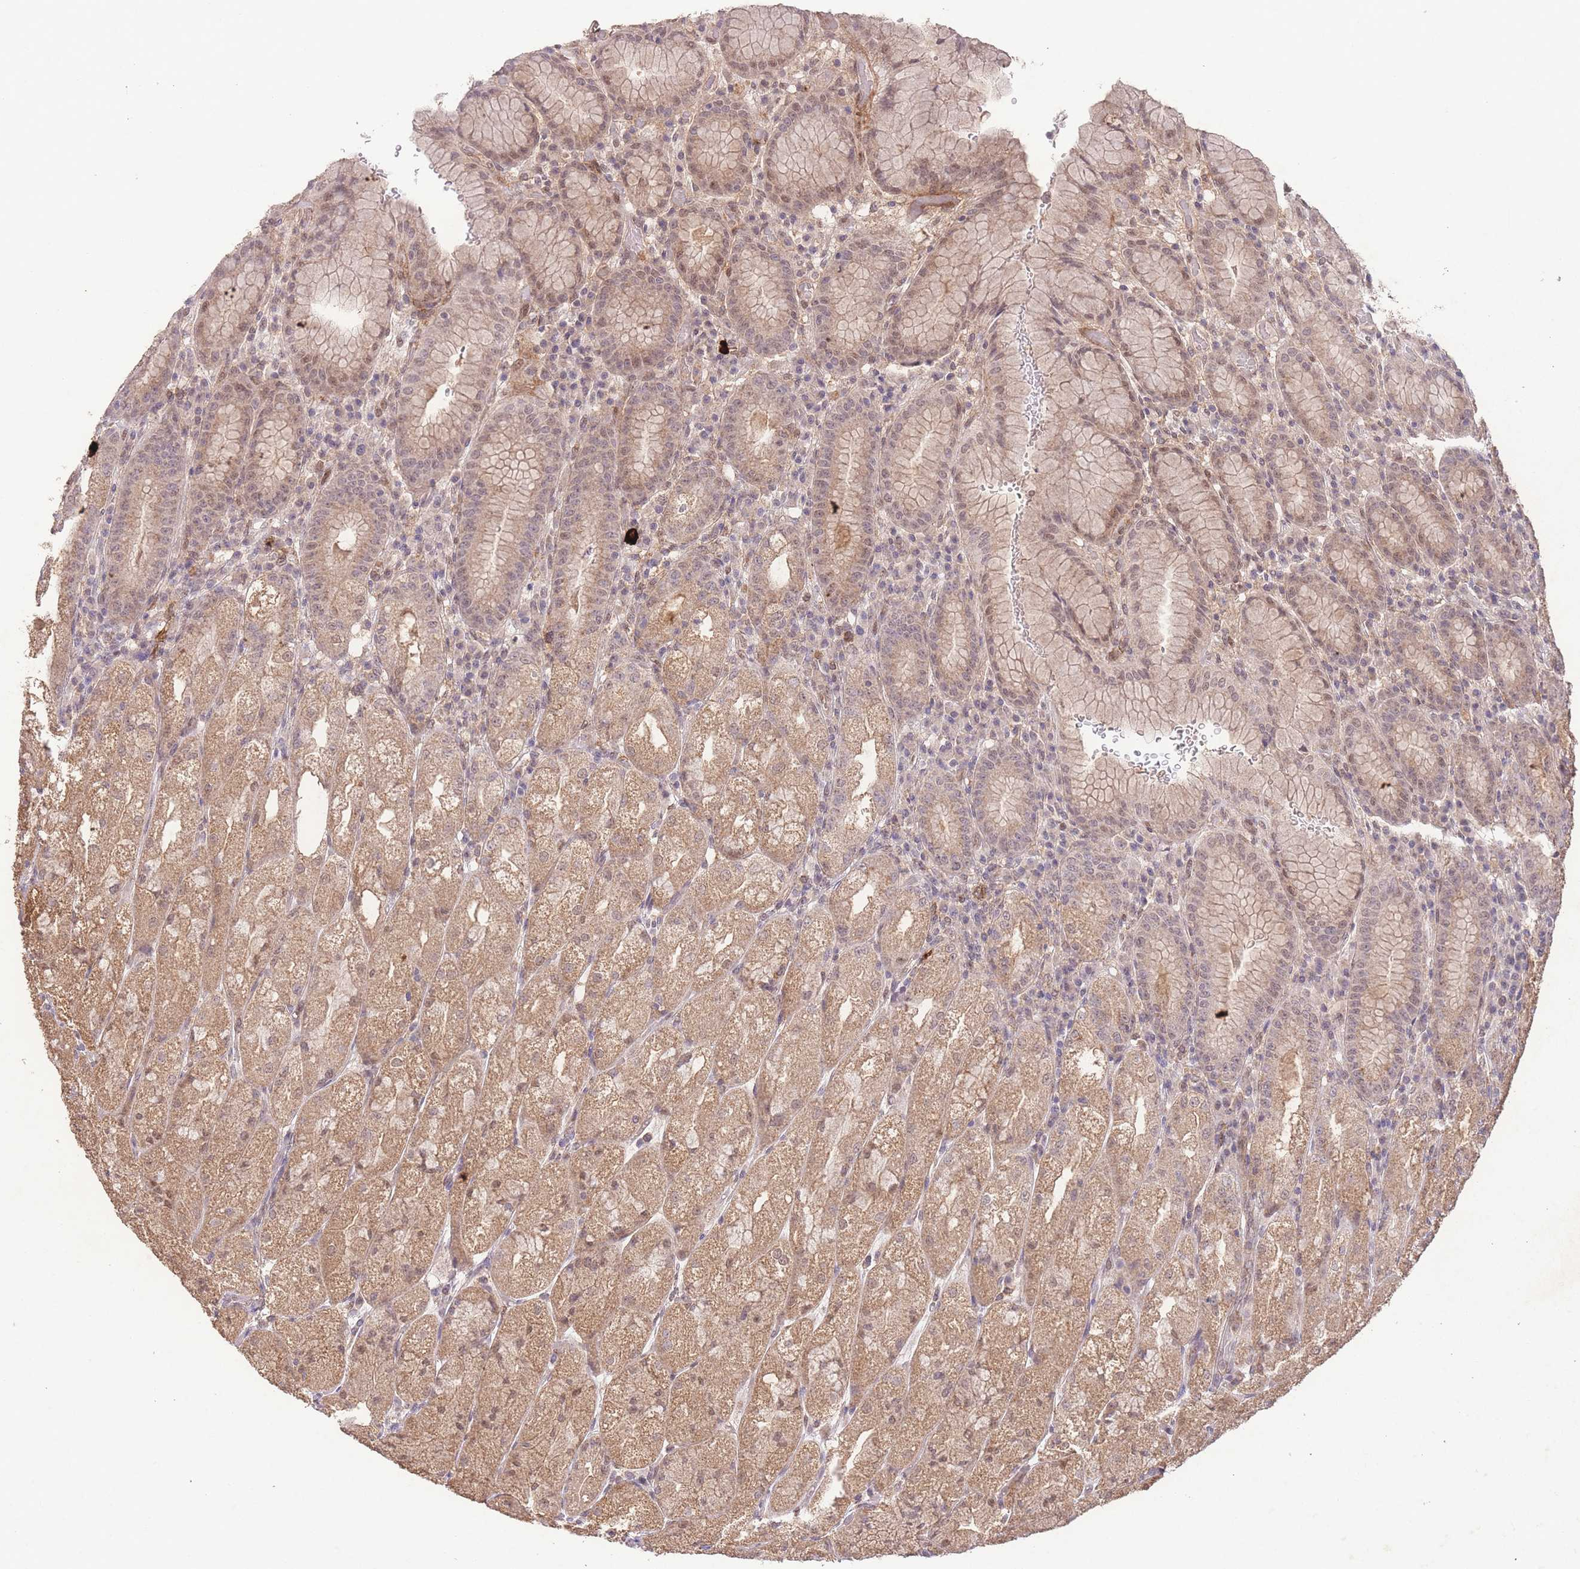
{"staining": {"intensity": "moderate", "quantity": ">75%", "location": "cytoplasmic/membranous,nuclear"}, "tissue": "stomach", "cell_type": "Glandular cells", "image_type": "normal", "snomed": [{"axis": "morphology", "description": "Normal tissue, NOS"}, {"axis": "topography", "description": "Stomach, upper"}], "caption": "This is a histology image of immunohistochemistry staining of unremarkable stomach, which shows moderate positivity in the cytoplasmic/membranous,nuclear of glandular cells.", "gene": "RNF144B", "patient": {"sex": "male", "age": 52}}